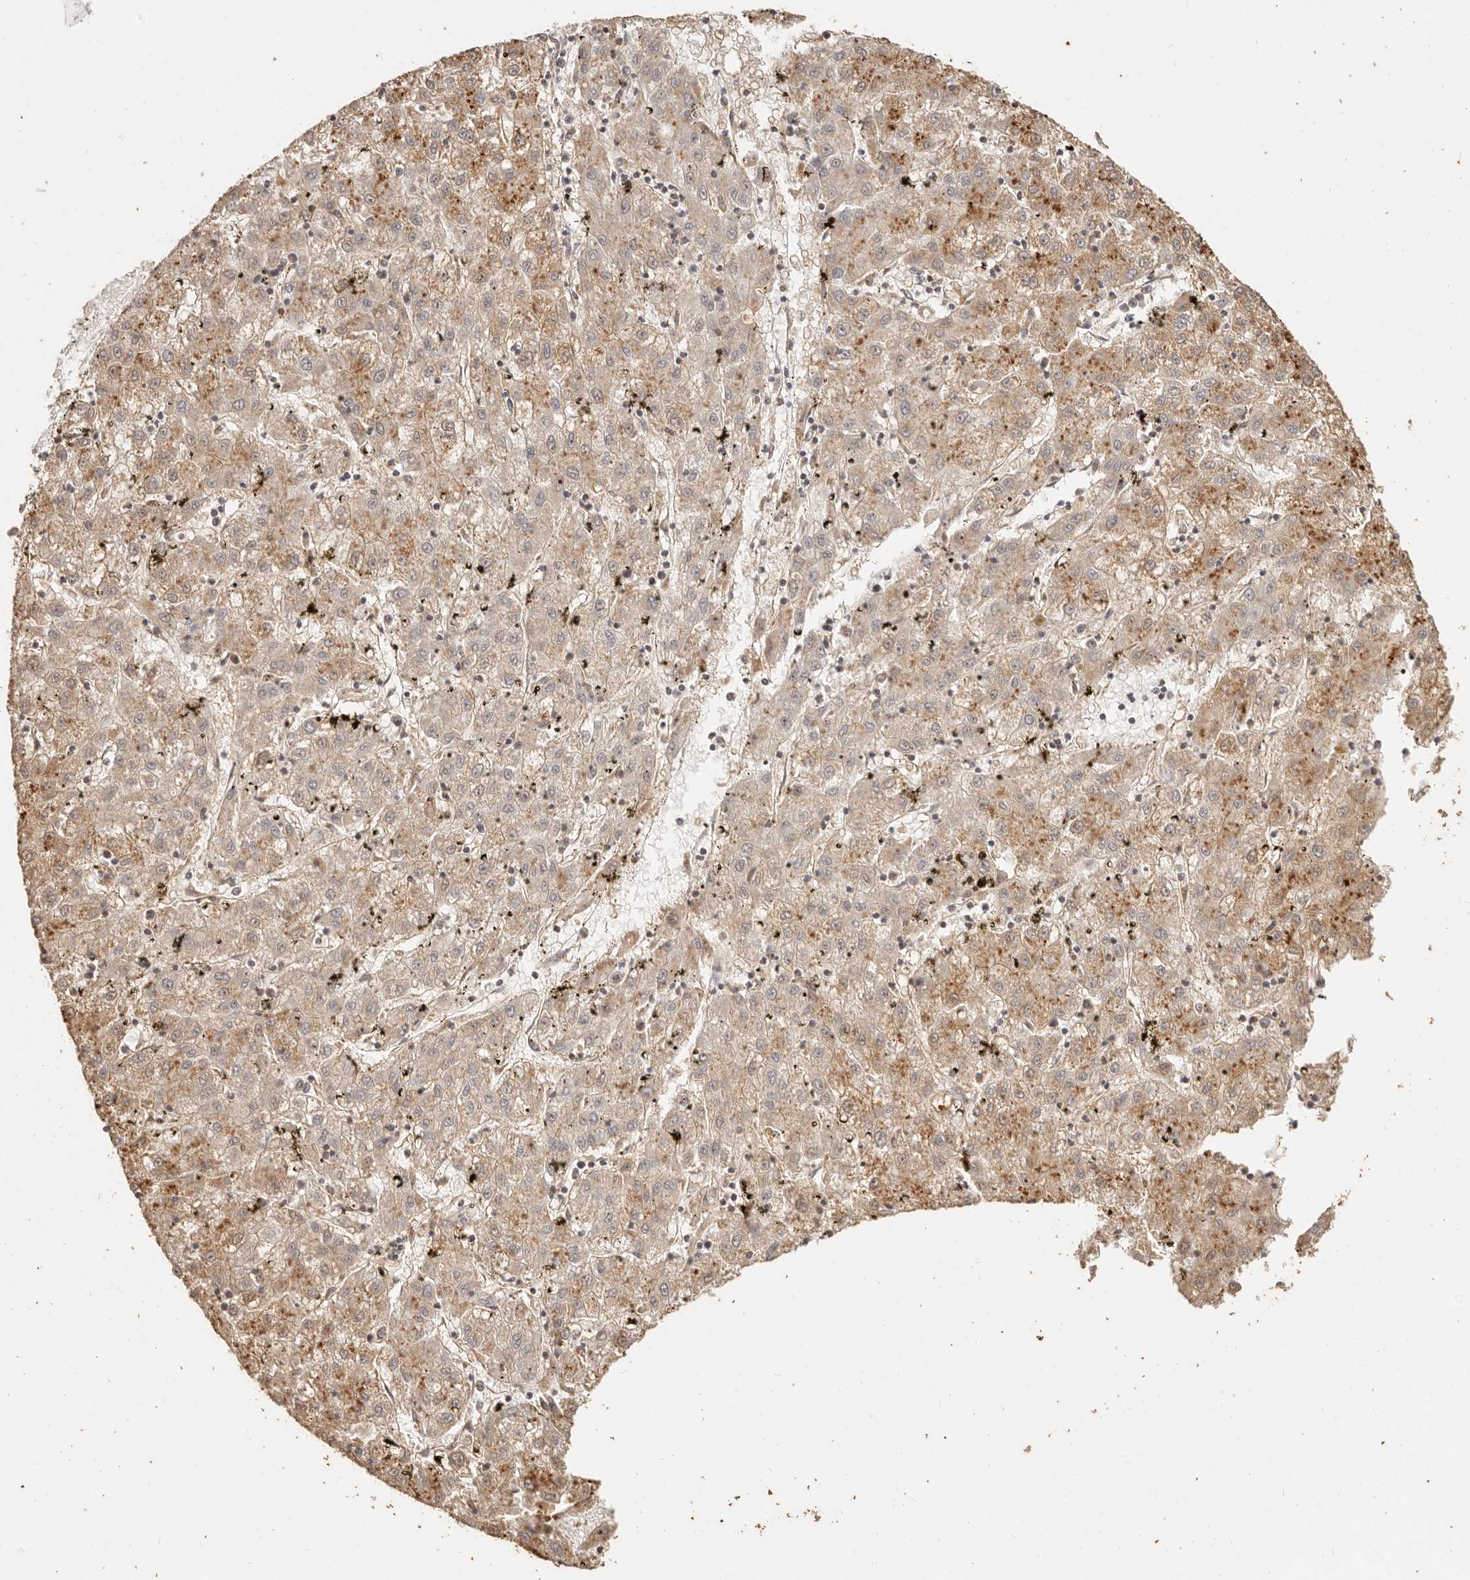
{"staining": {"intensity": "weak", "quantity": ">75%", "location": "cytoplasmic/membranous"}, "tissue": "liver cancer", "cell_type": "Tumor cells", "image_type": "cancer", "snomed": [{"axis": "morphology", "description": "Carcinoma, Hepatocellular, NOS"}, {"axis": "topography", "description": "Liver"}], "caption": "Immunohistochemistry histopathology image of human liver cancer (hepatocellular carcinoma) stained for a protein (brown), which displays low levels of weak cytoplasmic/membranous expression in approximately >75% of tumor cells.", "gene": "PTPN22", "patient": {"sex": "male", "age": 72}}